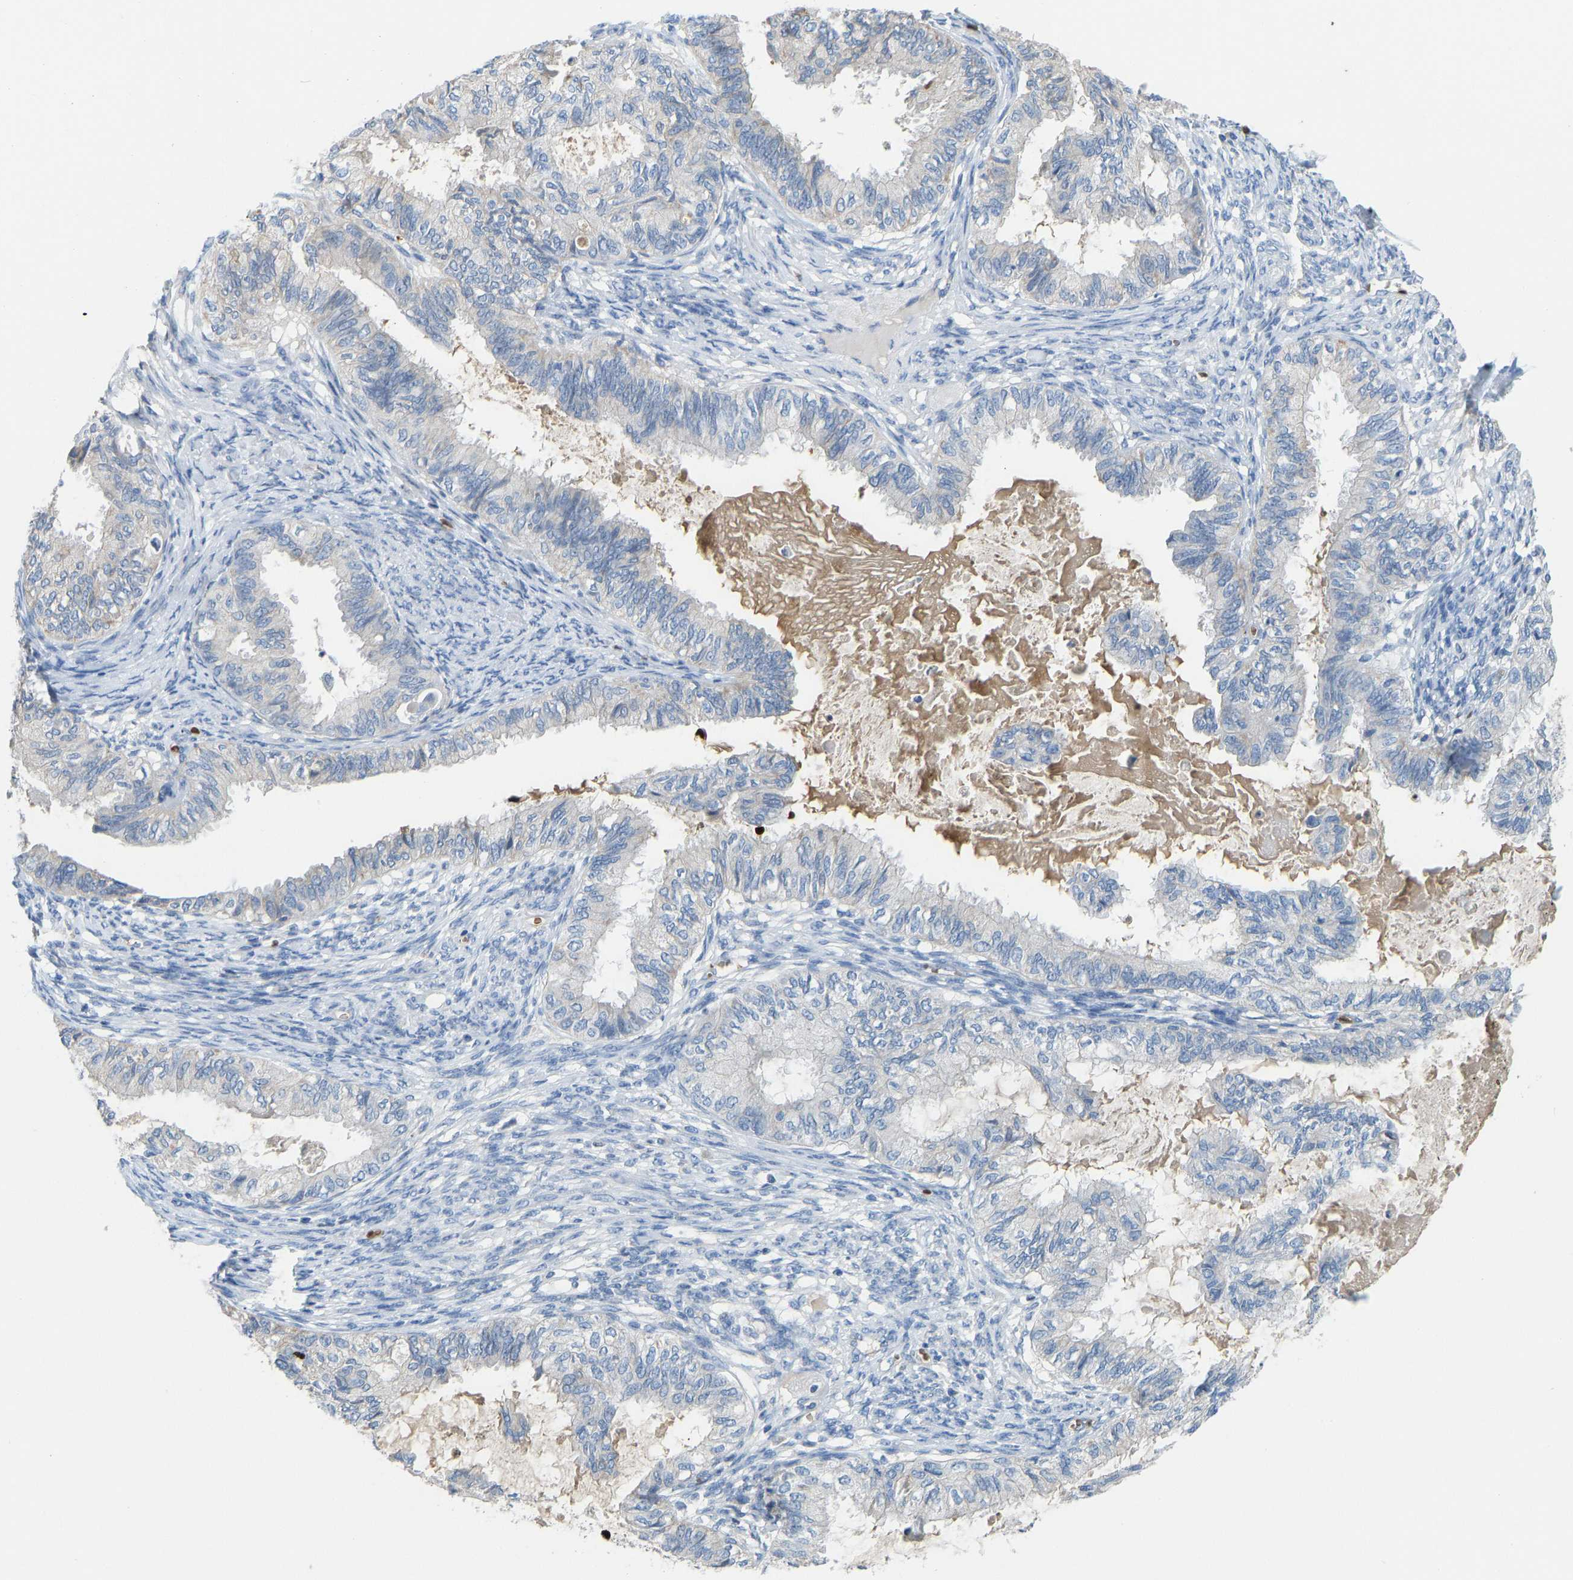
{"staining": {"intensity": "negative", "quantity": "none", "location": "none"}, "tissue": "cervical cancer", "cell_type": "Tumor cells", "image_type": "cancer", "snomed": [{"axis": "morphology", "description": "Normal tissue, NOS"}, {"axis": "morphology", "description": "Adenocarcinoma, NOS"}, {"axis": "topography", "description": "Cervix"}, {"axis": "topography", "description": "Endometrium"}], "caption": "High magnification brightfield microscopy of cervical cancer (adenocarcinoma) stained with DAB (3,3'-diaminobenzidine) (brown) and counterstained with hematoxylin (blue): tumor cells show no significant staining.", "gene": "PIGS", "patient": {"sex": "female", "age": 86}}